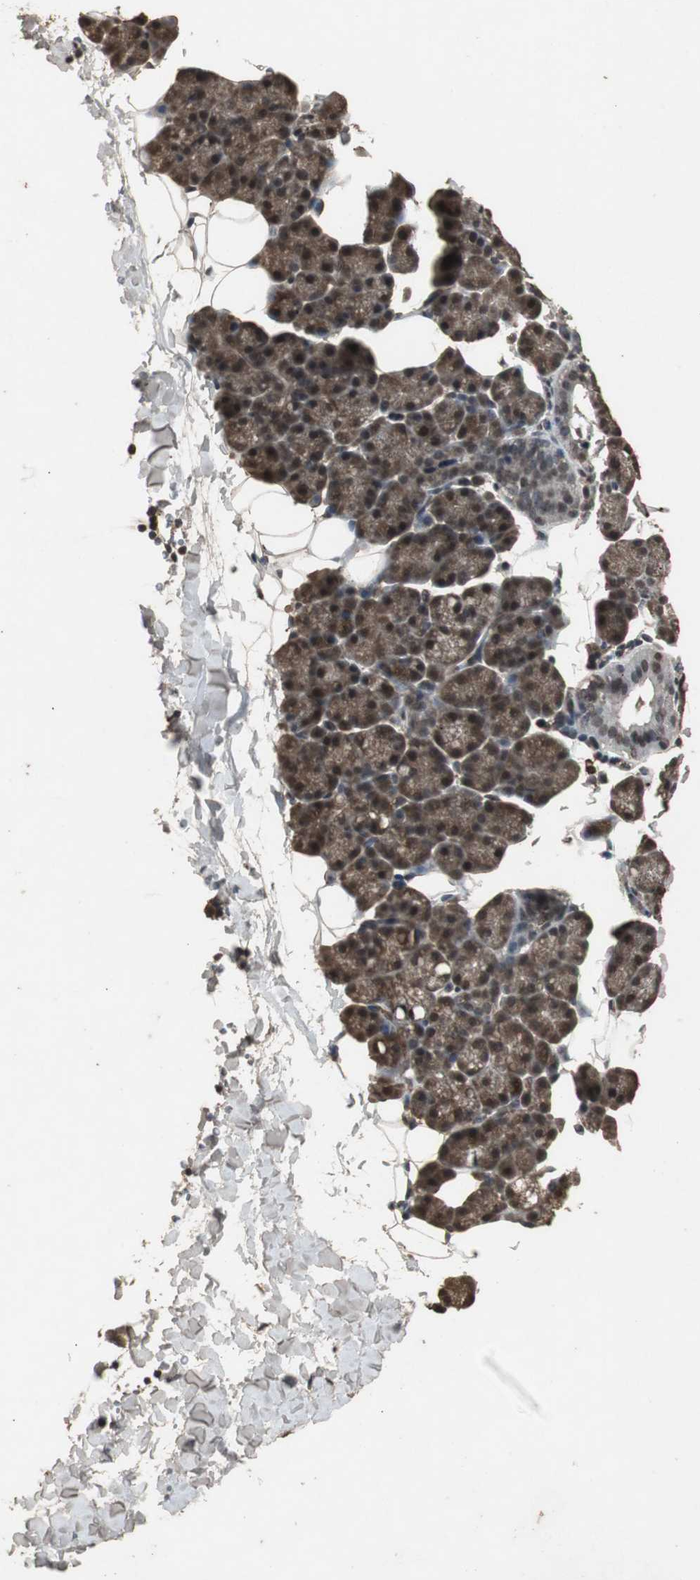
{"staining": {"intensity": "strong", "quantity": ">75%", "location": "cytoplasmic/membranous,nuclear"}, "tissue": "salivary gland", "cell_type": "Glandular cells", "image_type": "normal", "snomed": [{"axis": "morphology", "description": "Normal tissue, NOS"}, {"axis": "topography", "description": "Lymph node"}, {"axis": "topography", "description": "Salivary gland"}], "caption": "This micrograph demonstrates benign salivary gland stained with immunohistochemistry to label a protein in brown. The cytoplasmic/membranous,nuclear of glandular cells show strong positivity for the protein. Nuclei are counter-stained blue.", "gene": "EMX1", "patient": {"sex": "male", "age": 8}}